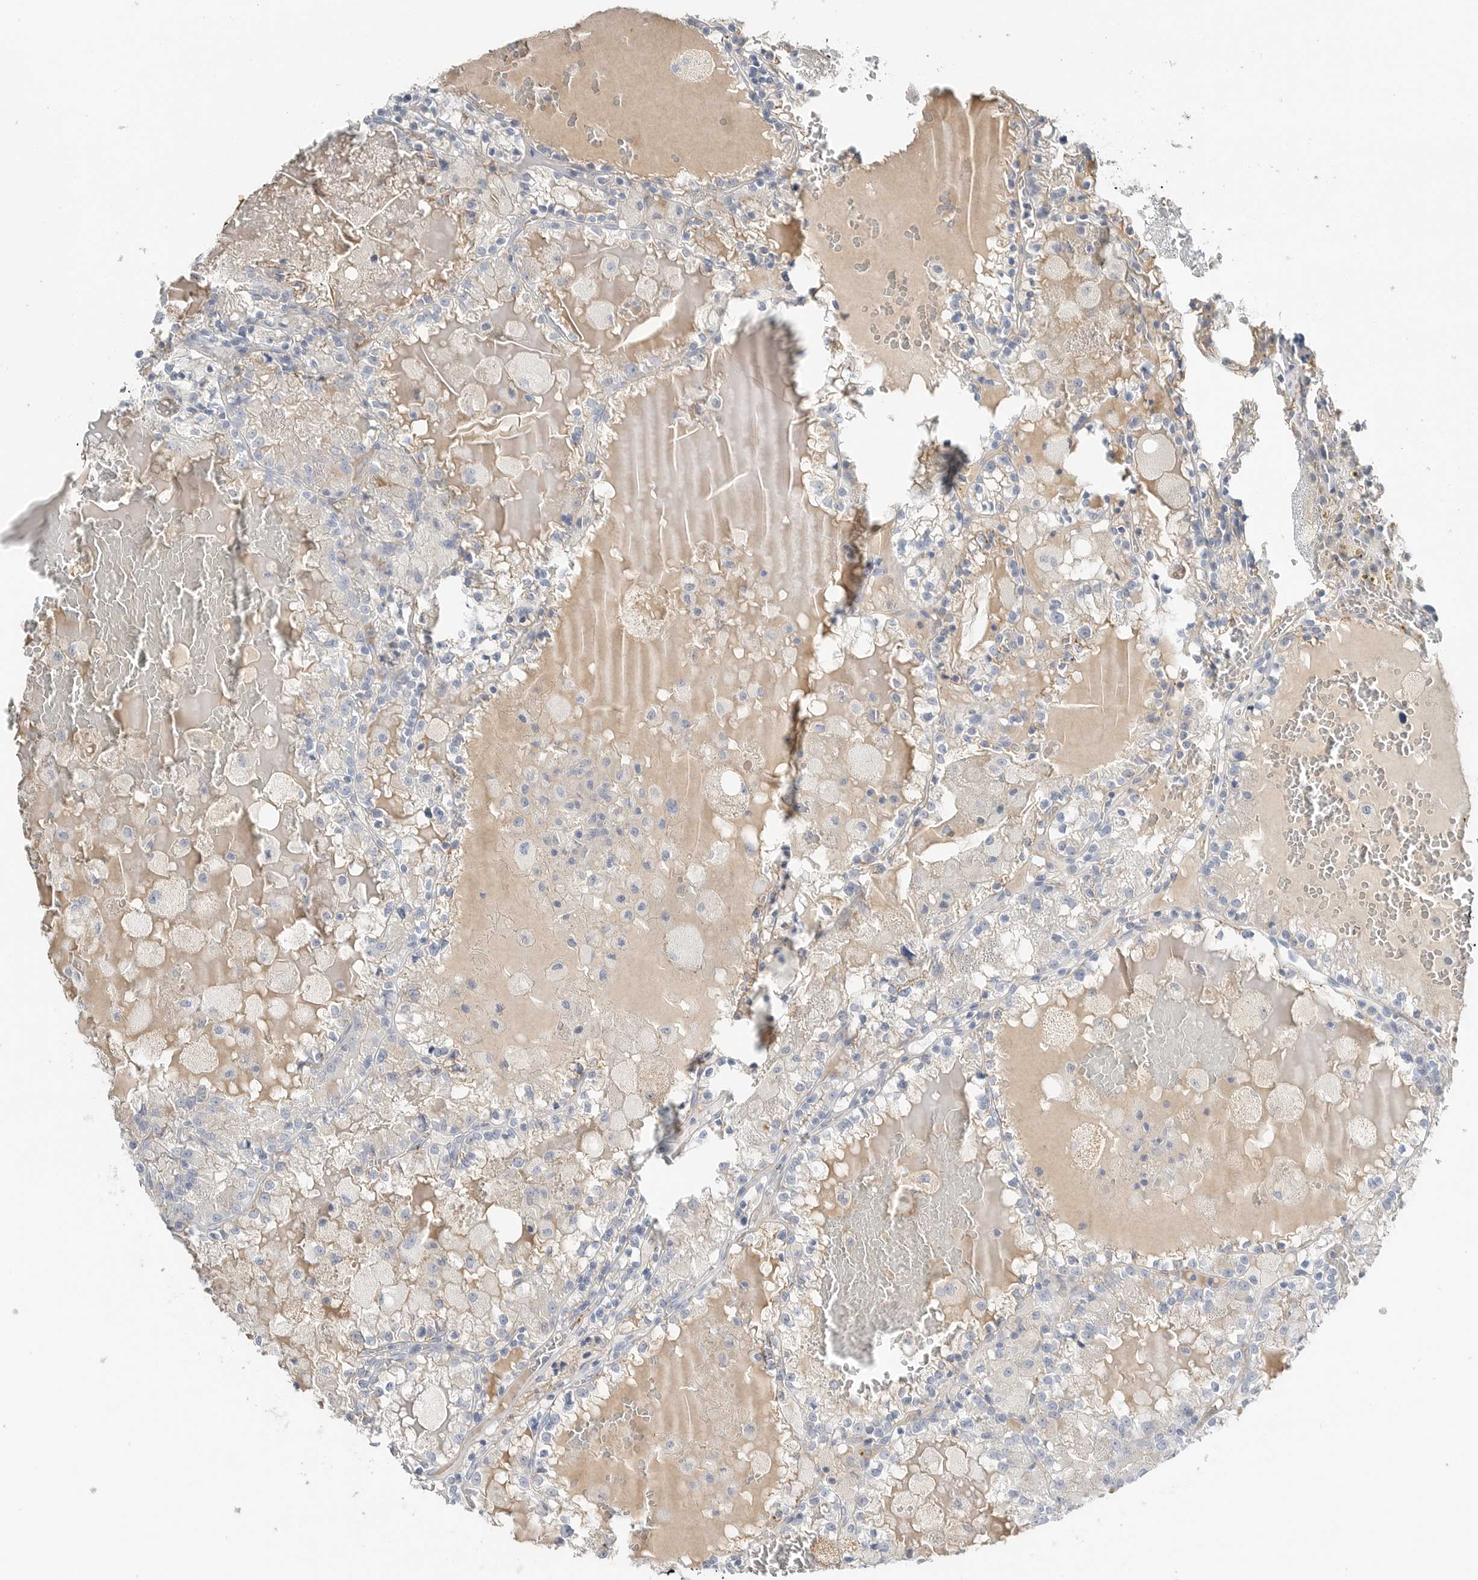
{"staining": {"intensity": "negative", "quantity": "none", "location": "none"}, "tissue": "renal cancer", "cell_type": "Tumor cells", "image_type": "cancer", "snomed": [{"axis": "morphology", "description": "Adenocarcinoma, NOS"}, {"axis": "topography", "description": "Kidney"}], "caption": "Immunohistochemistry of renal adenocarcinoma shows no expression in tumor cells. The staining was performed using DAB to visualize the protein expression in brown, while the nuclei were stained in blue with hematoxylin (Magnification: 20x).", "gene": "SERPINB7", "patient": {"sex": "female", "age": 56}}